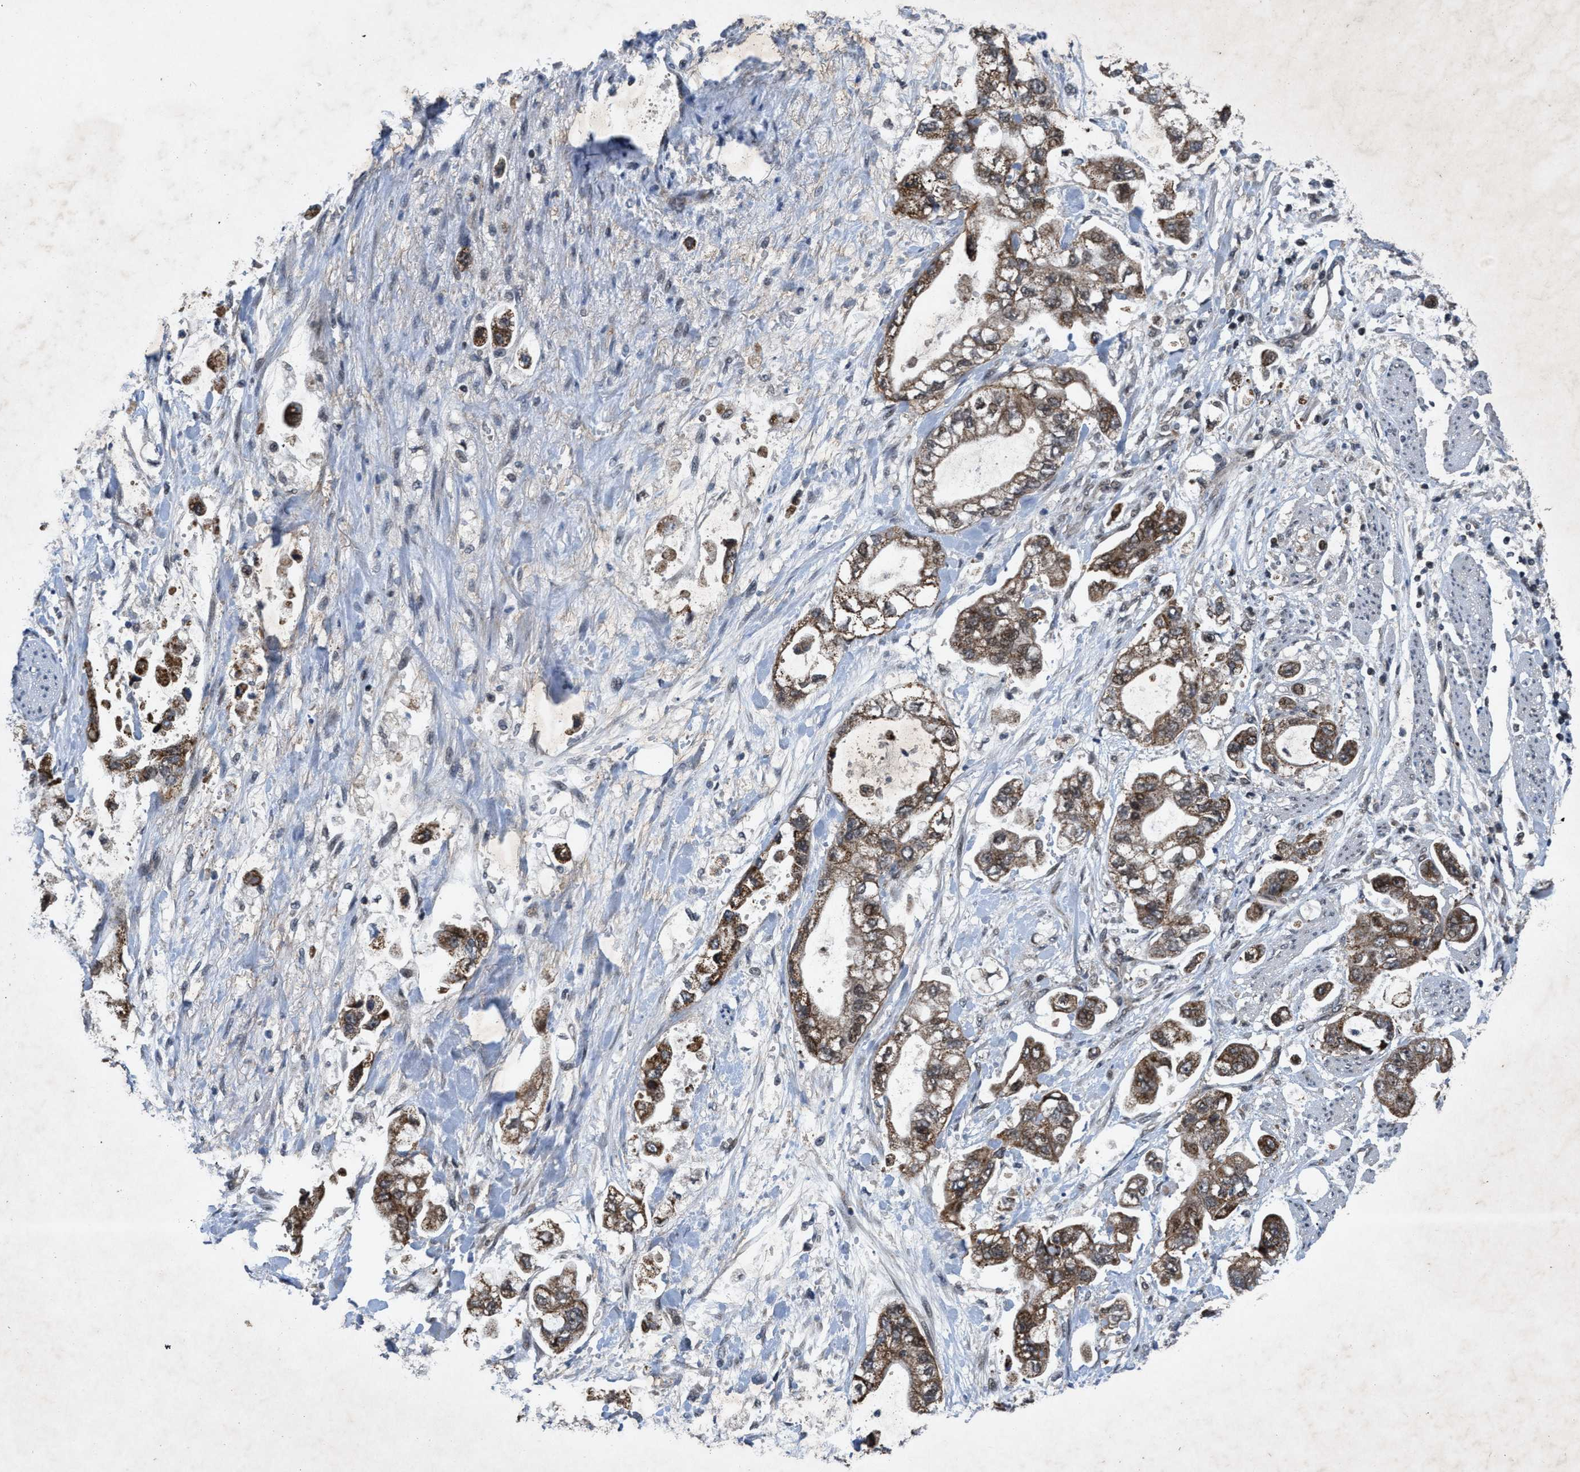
{"staining": {"intensity": "weak", "quantity": ">75%", "location": "cytoplasmic/membranous,nuclear"}, "tissue": "stomach cancer", "cell_type": "Tumor cells", "image_type": "cancer", "snomed": [{"axis": "morphology", "description": "Normal tissue, NOS"}, {"axis": "morphology", "description": "Adenocarcinoma, NOS"}, {"axis": "topography", "description": "Stomach"}], "caption": "This micrograph shows IHC staining of adenocarcinoma (stomach), with low weak cytoplasmic/membranous and nuclear positivity in about >75% of tumor cells.", "gene": "ZNHIT1", "patient": {"sex": "male", "age": 62}}